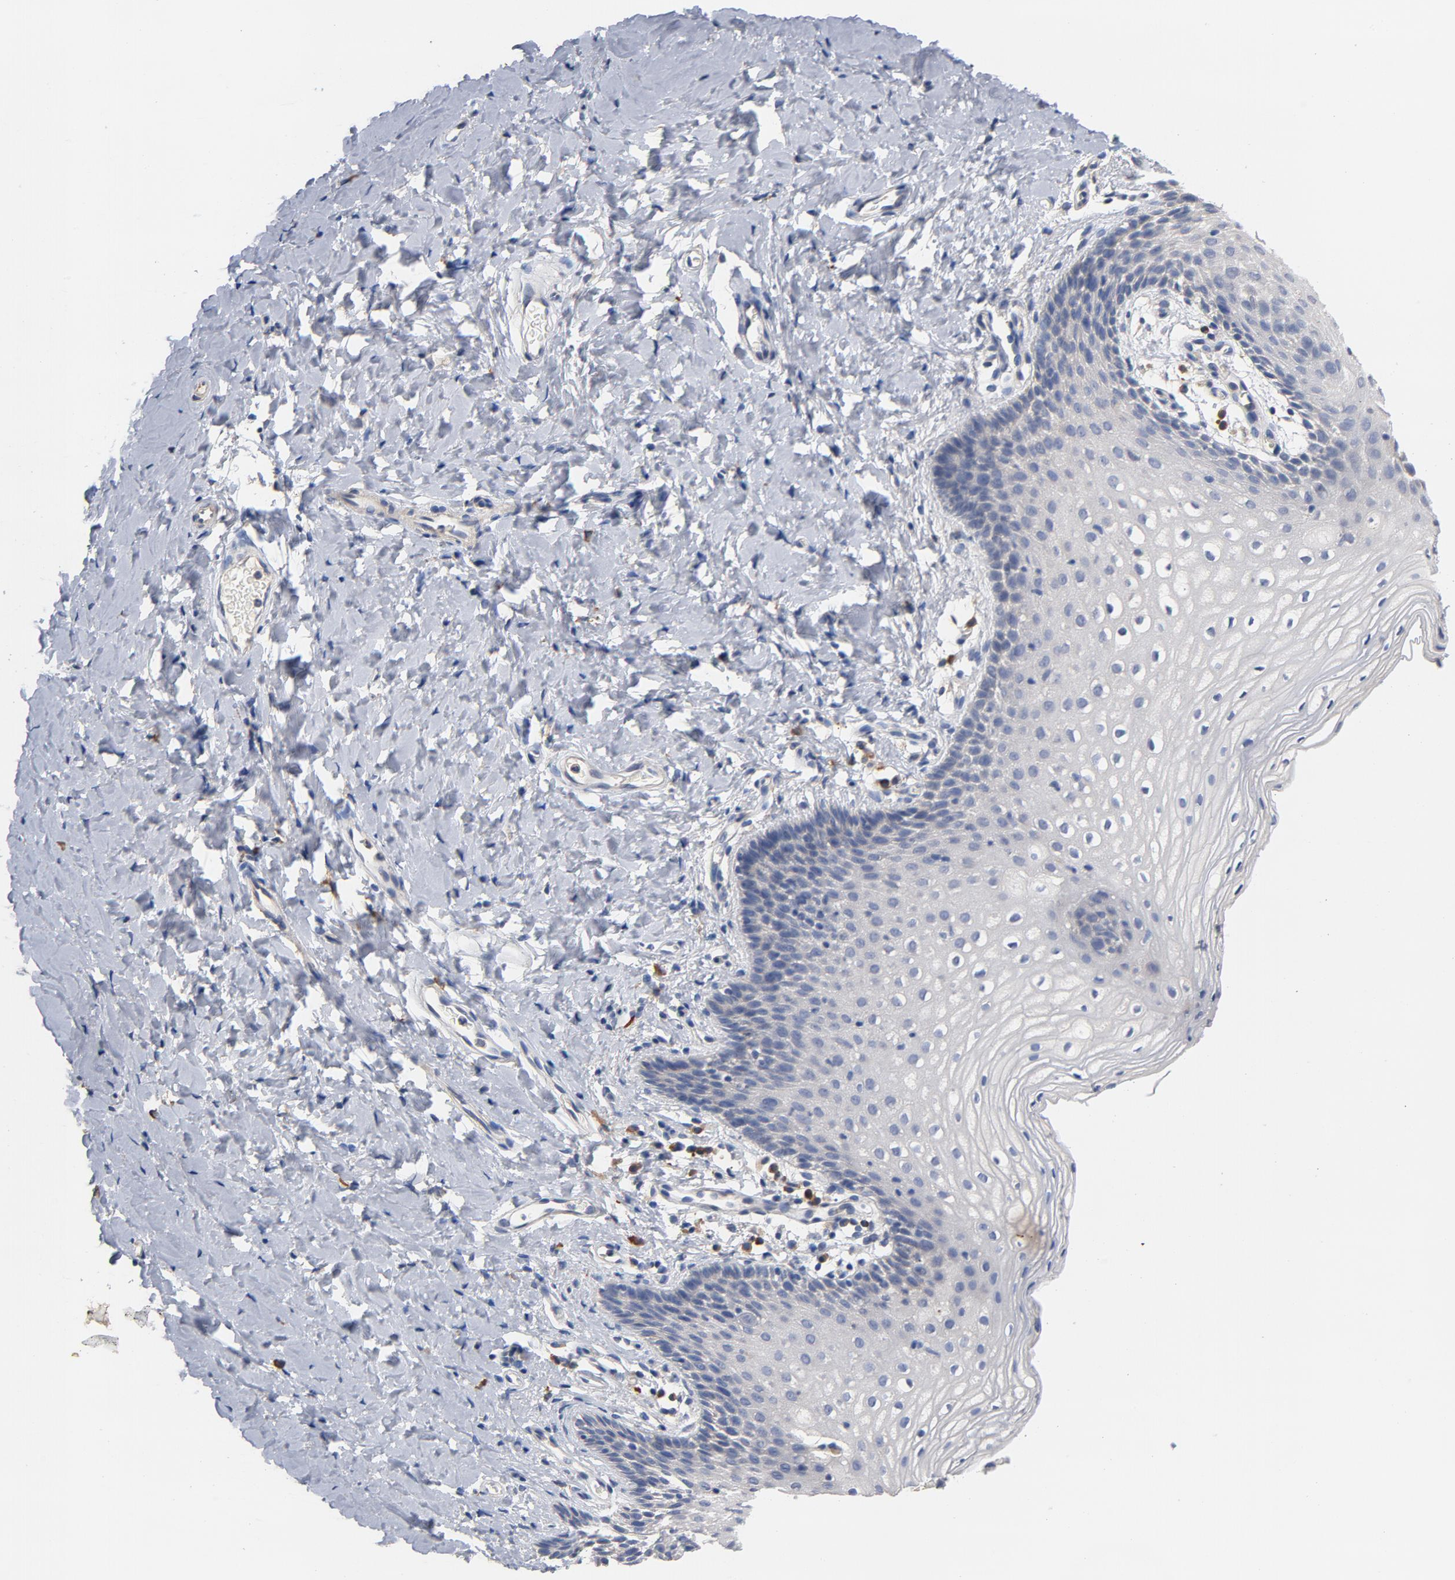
{"staining": {"intensity": "negative", "quantity": "none", "location": "none"}, "tissue": "vagina", "cell_type": "Squamous epithelial cells", "image_type": "normal", "snomed": [{"axis": "morphology", "description": "Normal tissue, NOS"}, {"axis": "topography", "description": "Vagina"}], "caption": "A high-resolution micrograph shows IHC staining of unremarkable vagina, which shows no significant positivity in squamous epithelial cells. (Stains: DAB immunohistochemistry with hematoxylin counter stain, Microscopy: brightfield microscopy at high magnification).", "gene": "TLR4", "patient": {"sex": "female", "age": 55}}